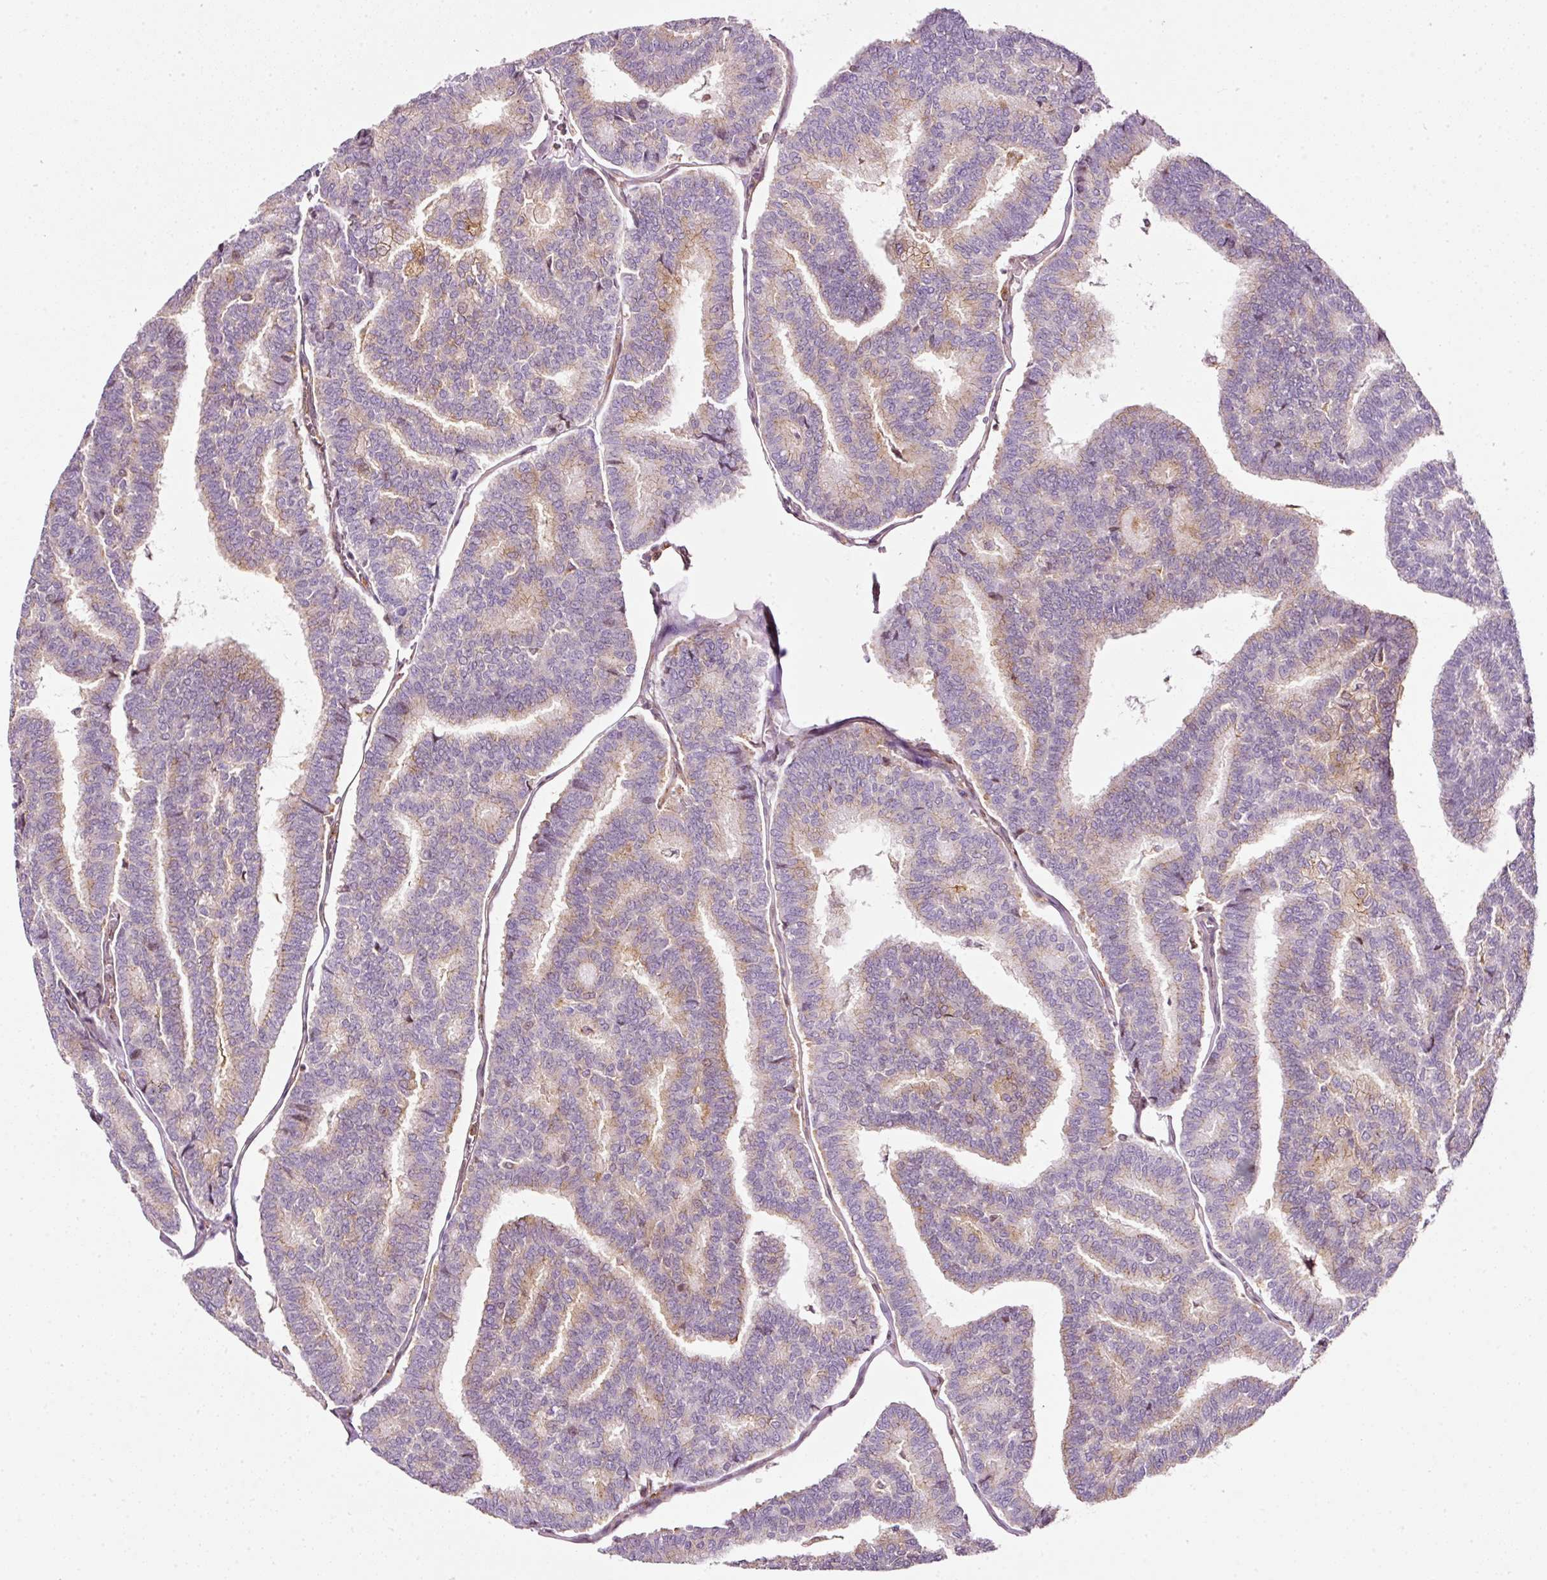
{"staining": {"intensity": "weak", "quantity": "25%-75%", "location": "cytoplasmic/membranous"}, "tissue": "thyroid cancer", "cell_type": "Tumor cells", "image_type": "cancer", "snomed": [{"axis": "morphology", "description": "Papillary adenocarcinoma, NOS"}, {"axis": "topography", "description": "Thyroid gland"}], "caption": "Thyroid cancer (papillary adenocarcinoma) stained with a brown dye demonstrates weak cytoplasmic/membranous positive positivity in approximately 25%-75% of tumor cells.", "gene": "SCNM1", "patient": {"sex": "female", "age": 35}}